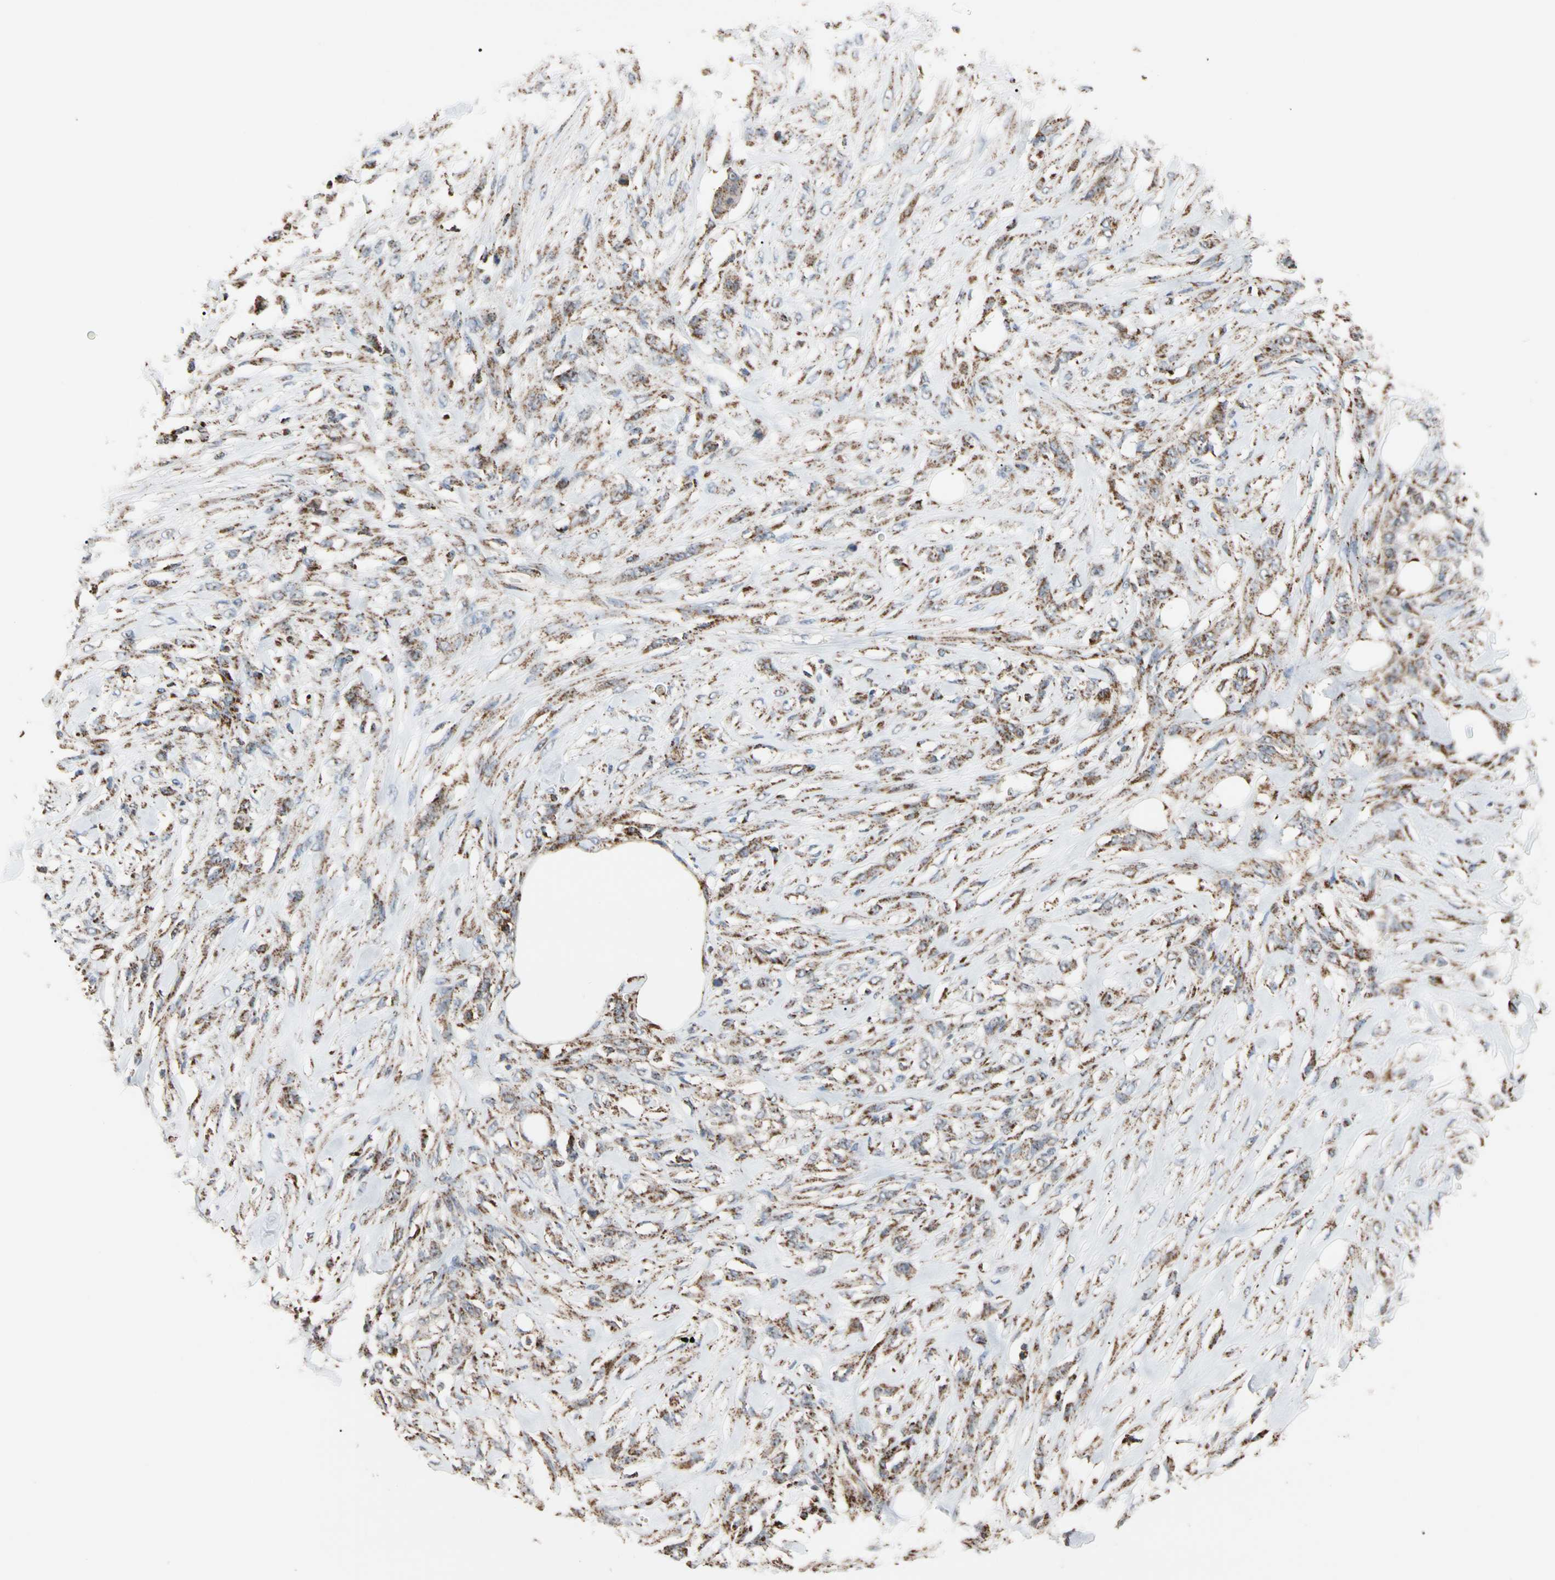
{"staining": {"intensity": "moderate", "quantity": ">75%", "location": "cytoplasmic/membranous"}, "tissue": "skin cancer", "cell_type": "Tumor cells", "image_type": "cancer", "snomed": [{"axis": "morphology", "description": "Squamous cell carcinoma, NOS"}, {"axis": "topography", "description": "Skin"}], "caption": "This image displays IHC staining of human skin cancer (squamous cell carcinoma), with medium moderate cytoplasmic/membranous staining in approximately >75% of tumor cells.", "gene": "FAM110B", "patient": {"sex": "female", "age": 59}}